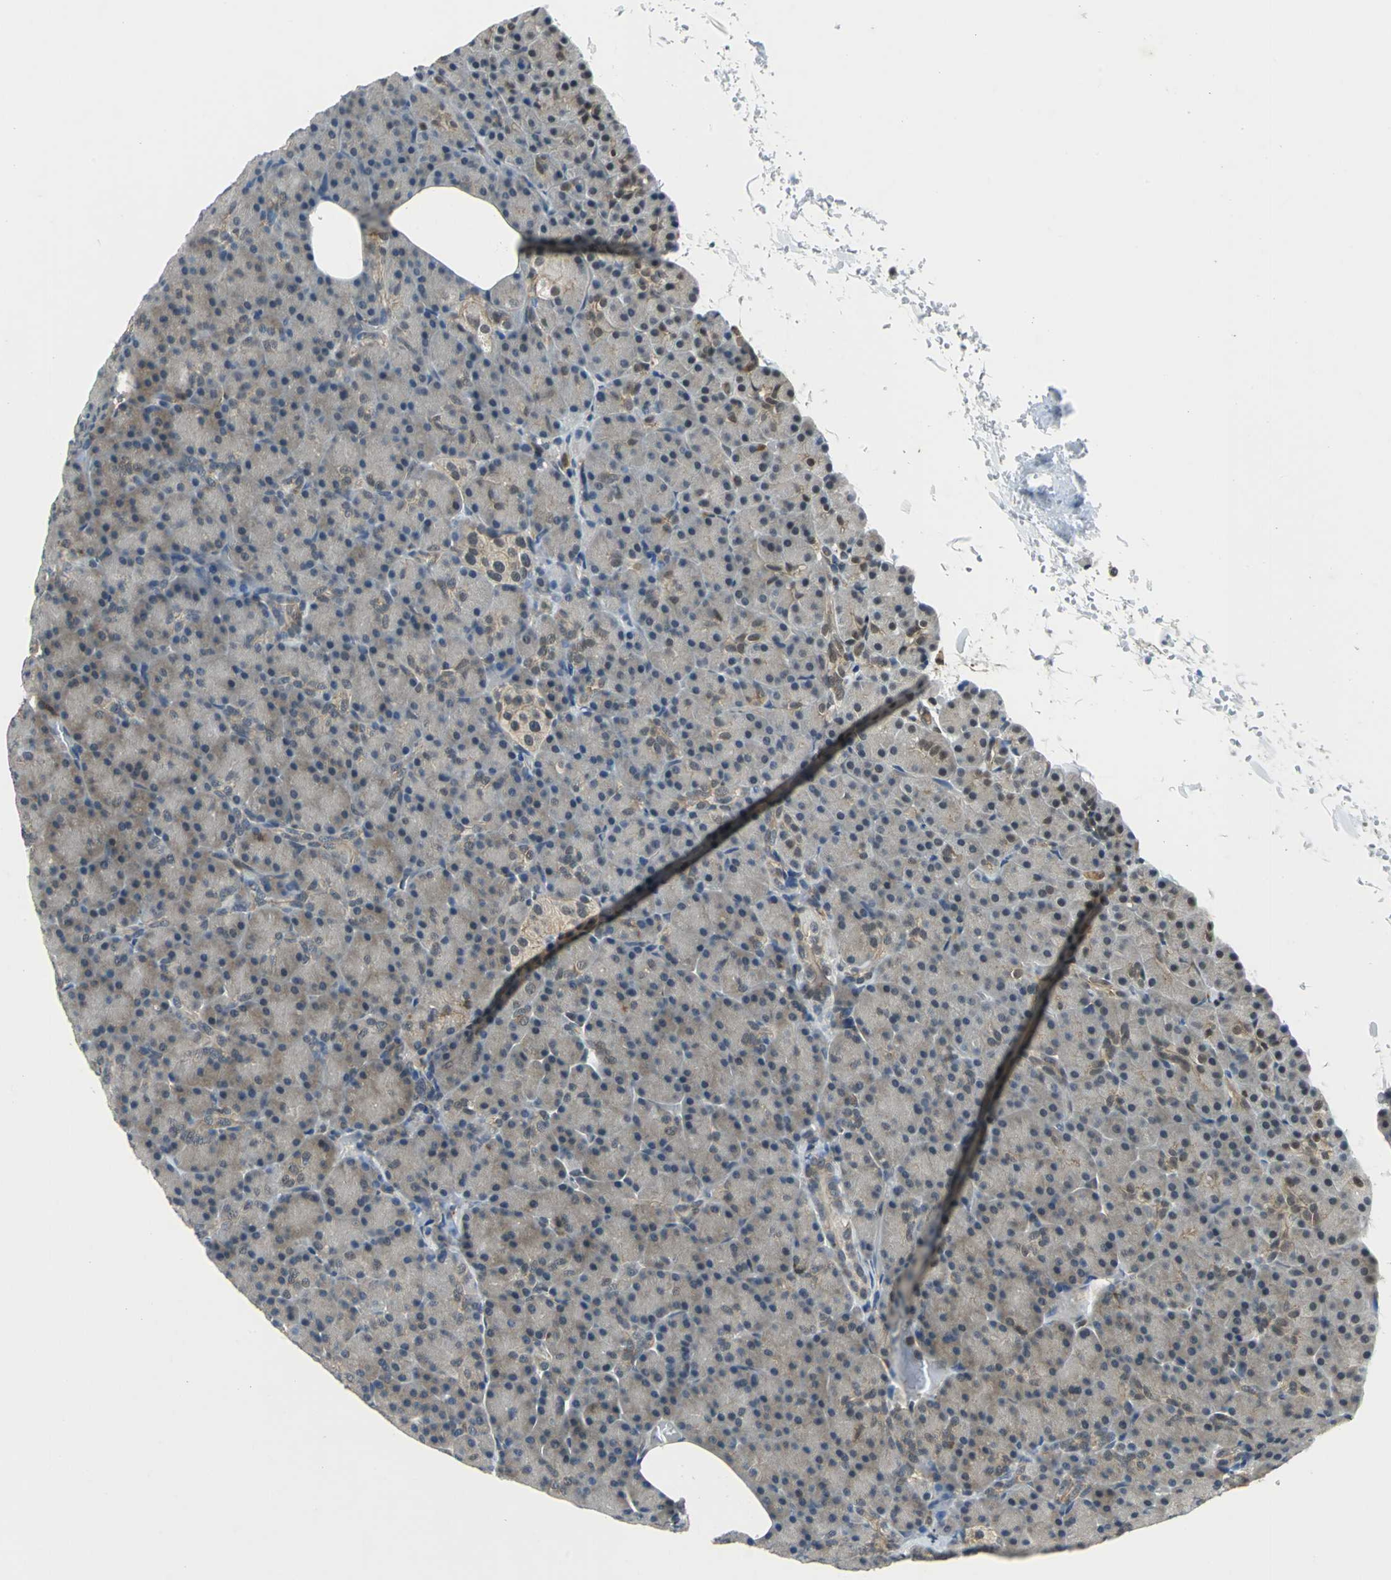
{"staining": {"intensity": "weak", "quantity": "25%-75%", "location": "cytoplasmic/membranous,nuclear"}, "tissue": "pancreas", "cell_type": "Exocrine glandular cells", "image_type": "normal", "snomed": [{"axis": "morphology", "description": "Normal tissue, NOS"}, {"axis": "topography", "description": "Pancreas"}], "caption": "An image of human pancreas stained for a protein exhibits weak cytoplasmic/membranous,nuclear brown staining in exocrine glandular cells. The staining was performed using DAB (3,3'-diaminobenzidine), with brown indicating positive protein expression. Nuclei are stained blue with hematoxylin.", "gene": "ARPC3", "patient": {"sex": "female", "age": 43}}